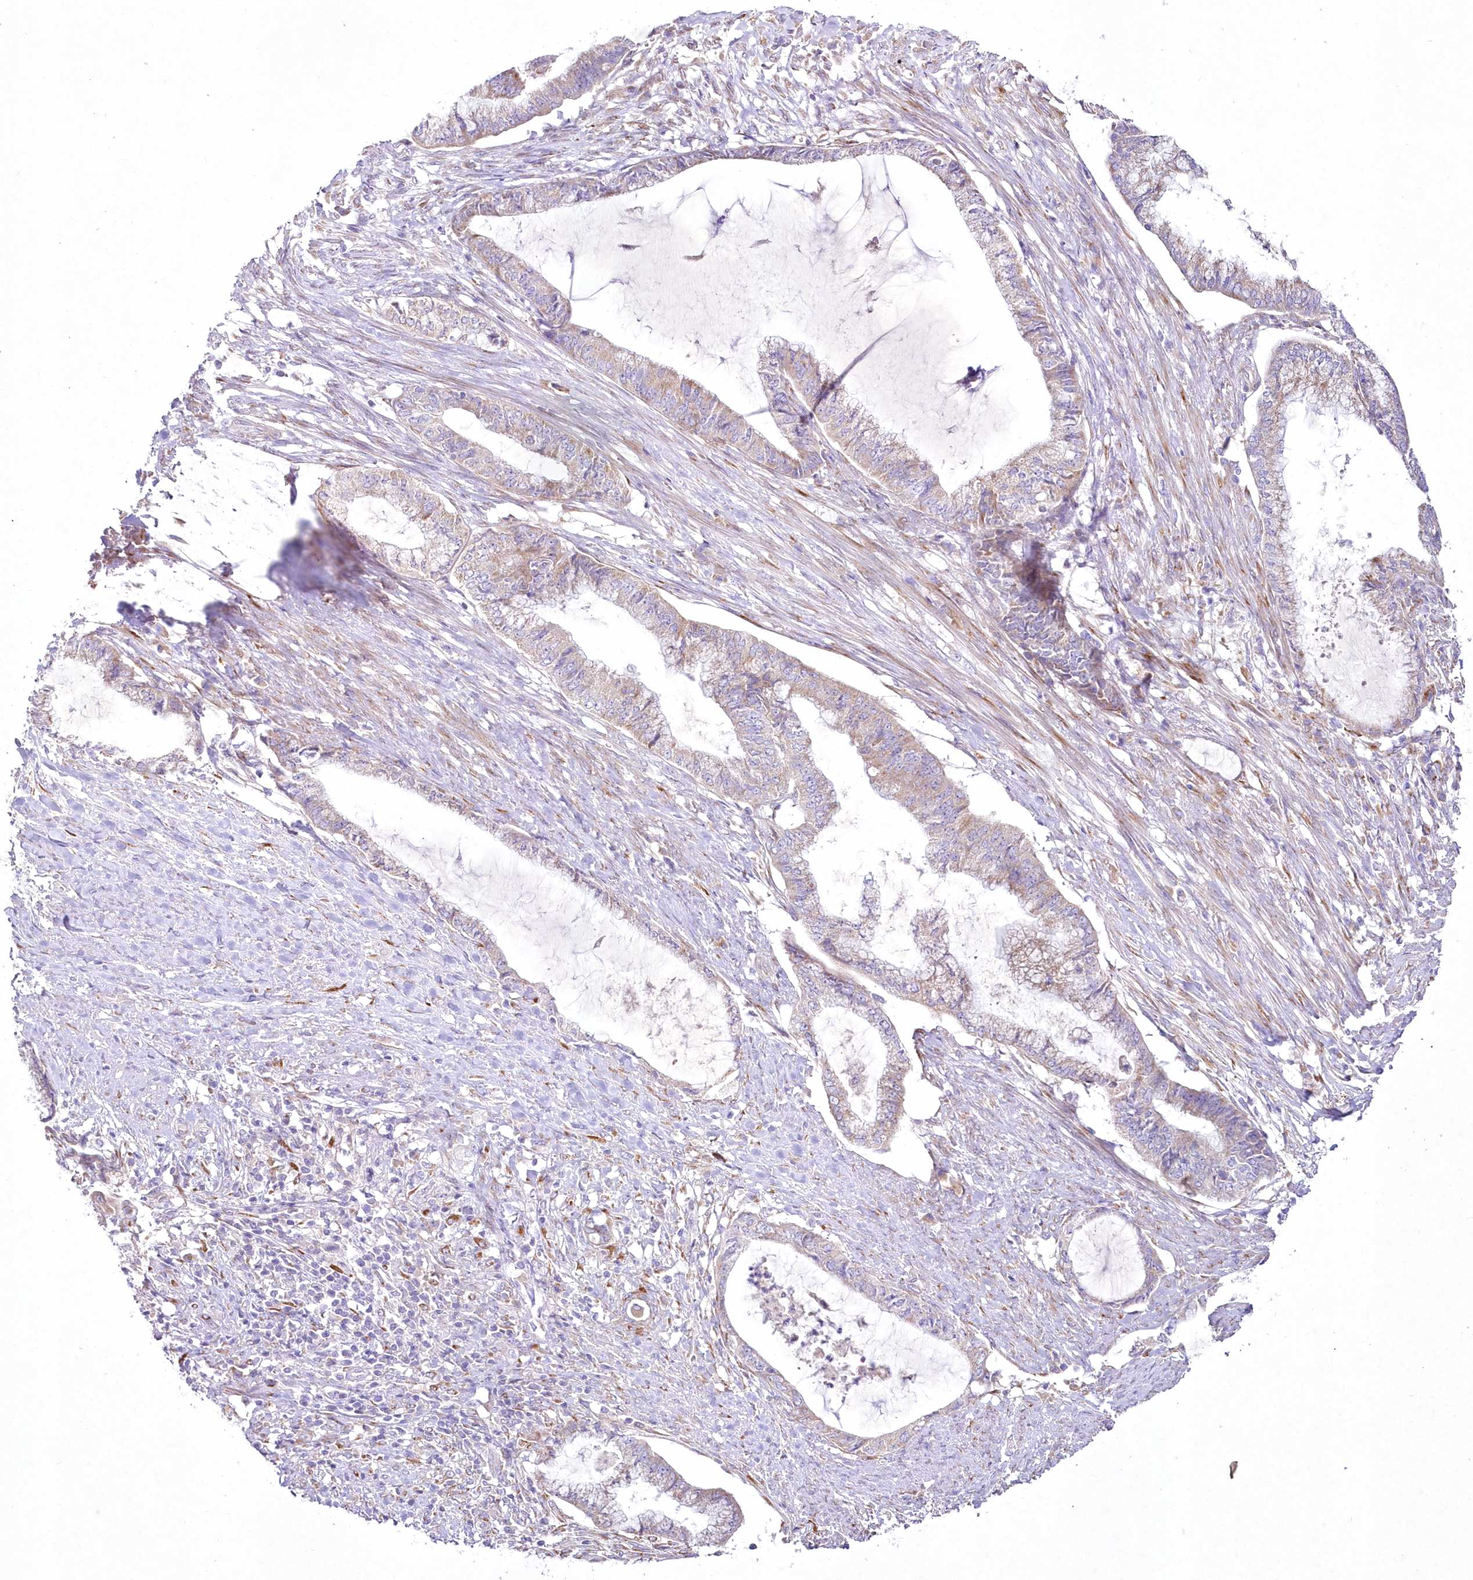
{"staining": {"intensity": "weak", "quantity": "<25%", "location": "cytoplasmic/membranous"}, "tissue": "endometrial cancer", "cell_type": "Tumor cells", "image_type": "cancer", "snomed": [{"axis": "morphology", "description": "Adenocarcinoma, NOS"}, {"axis": "topography", "description": "Endometrium"}], "caption": "The immunohistochemistry (IHC) image has no significant staining in tumor cells of adenocarcinoma (endometrial) tissue. (Brightfield microscopy of DAB immunohistochemistry (IHC) at high magnification).", "gene": "ARFGEF3", "patient": {"sex": "female", "age": 86}}